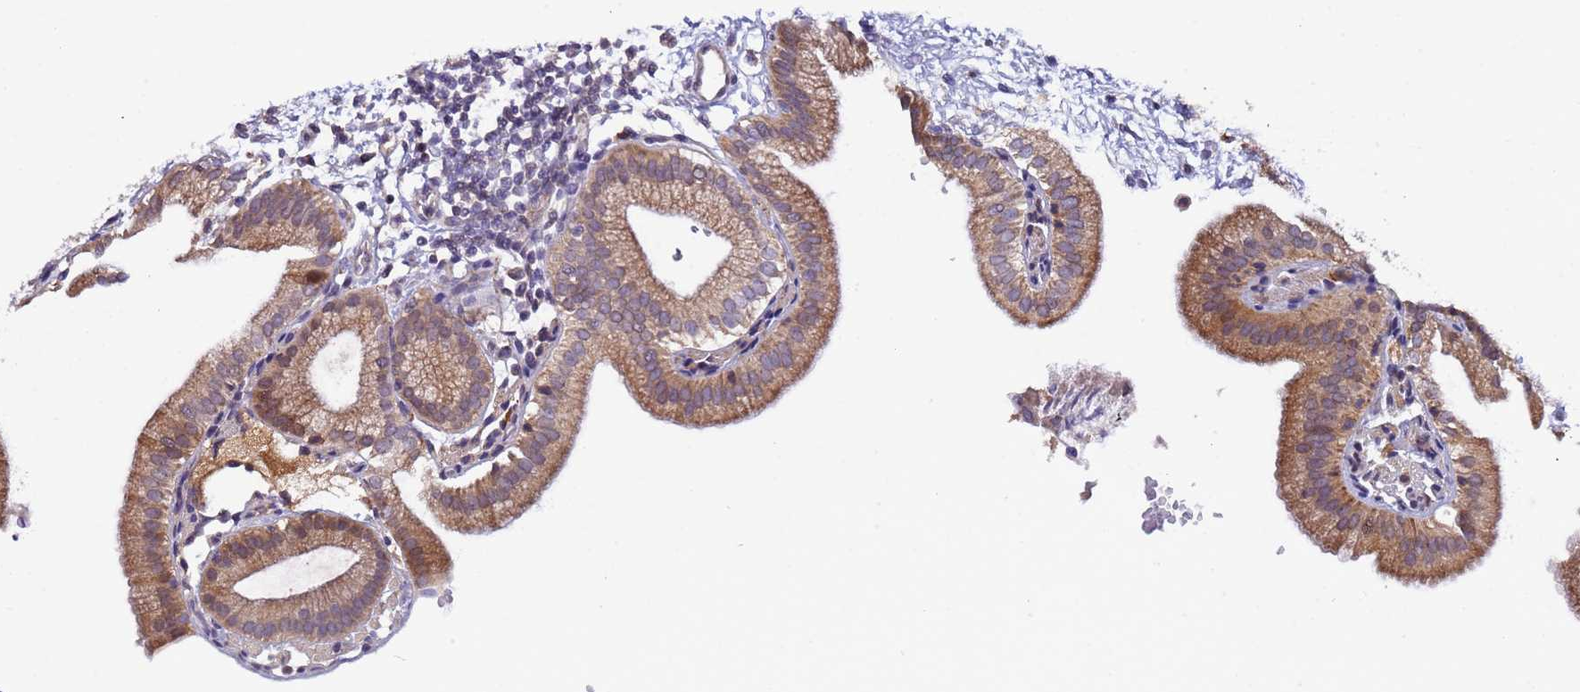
{"staining": {"intensity": "moderate", "quantity": ">75%", "location": "cytoplasmic/membranous"}, "tissue": "gallbladder", "cell_type": "Glandular cells", "image_type": "normal", "snomed": [{"axis": "morphology", "description": "Normal tissue, NOS"}, {"axis": "topography", "description": "Gallbladder"}], "caption": "IHC image of benign gallbladder: gallbladder stained using immunohistochemistry displays medium levels of moderate protein expression localized specifically in the cytoplasmic/membranous of glandular cells, appearing as a cytoplasmic/membranous brown color.", "gene": "ELMOD2", "patient": {"sex": "male", "age": 55}}